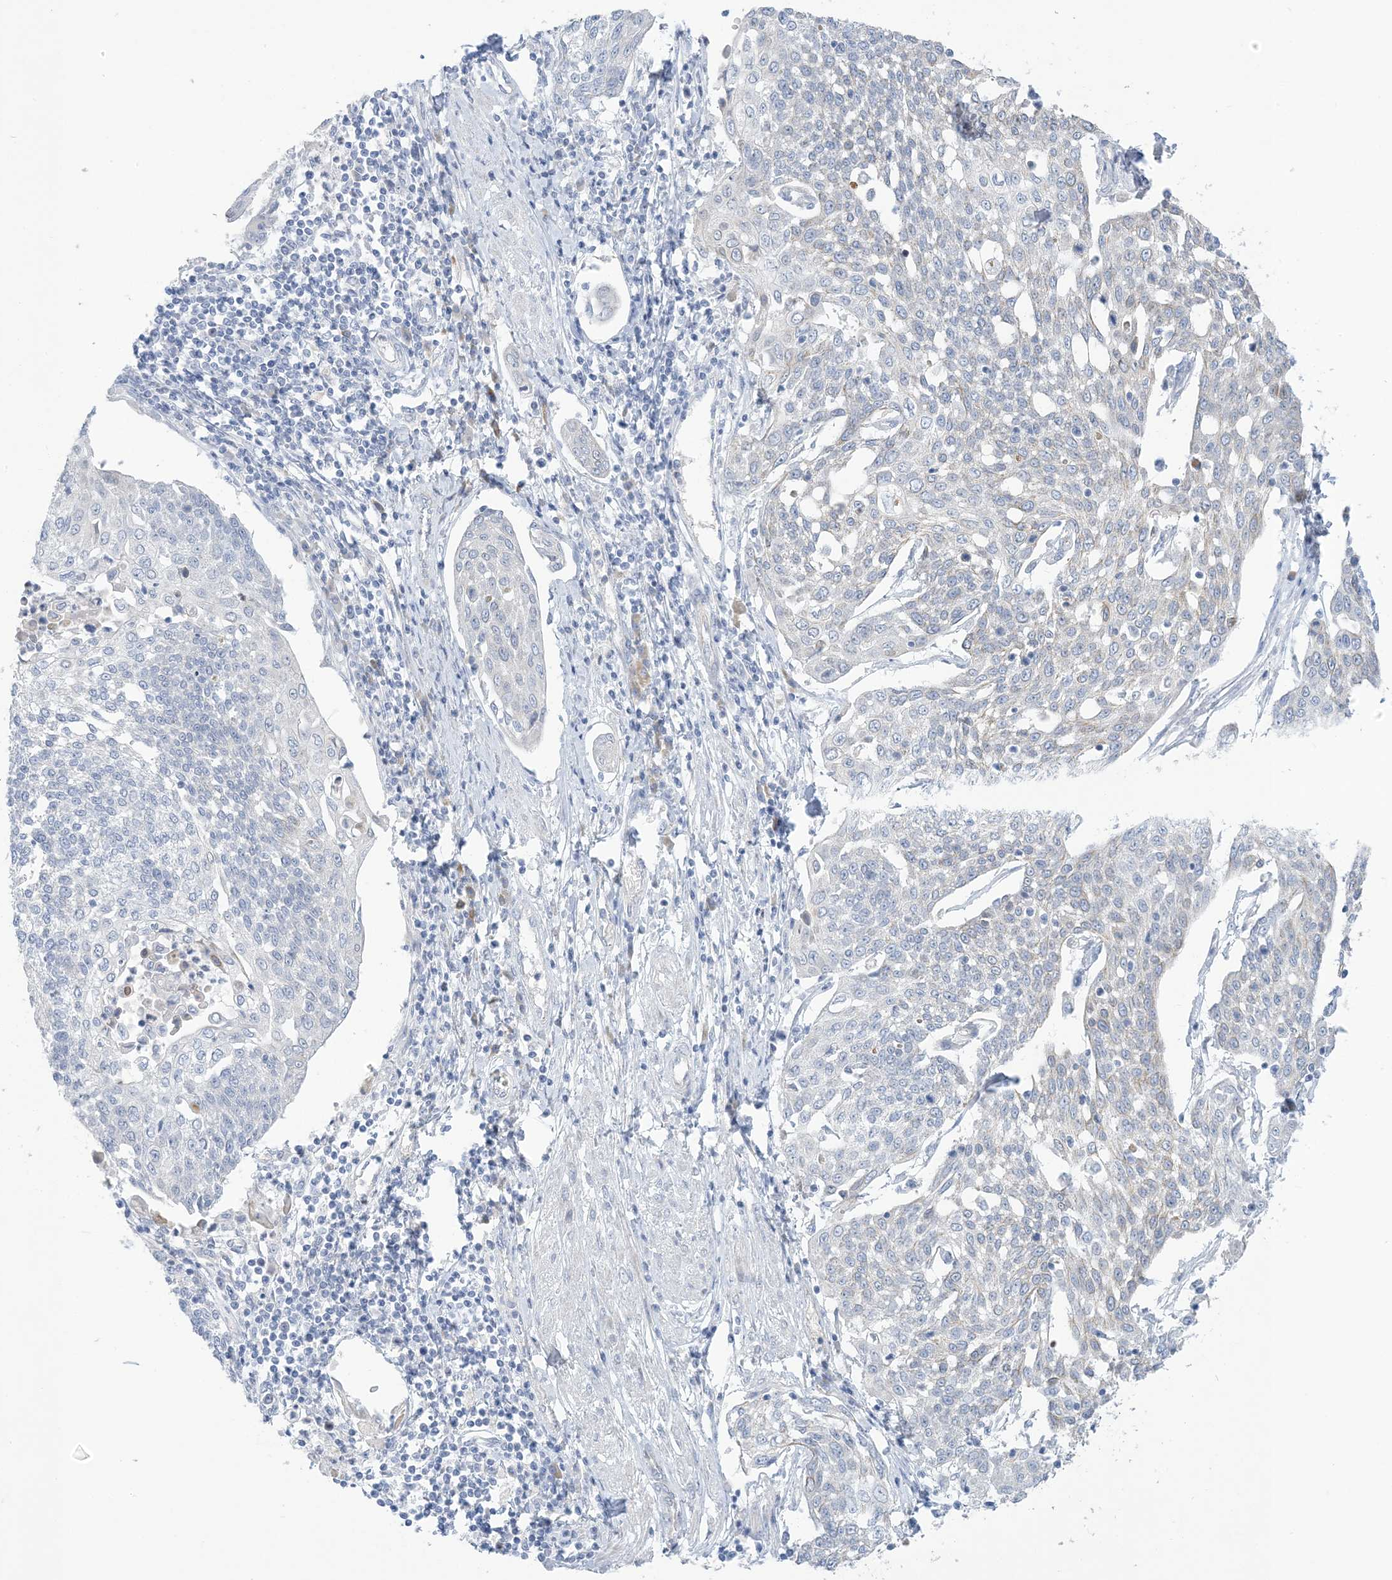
{"staining": {"intensity": "negative", "quantity": "none", "location": "none"}, "tissue": "cervical cancer", "cell_type": "Tumor cells", "image_type": "cancer", "snomed": [{"axis": "morphology", "description": "Squamous cell carcinoma, NOS"}, {"axis": "topography", "description": "Cervix"}], "caption": "There is no significant expression in tumor cells of cervical cancer (squamous cell carcinoma).", "gene": "XIRP2", "patient": {"sex": "female", "age": 34}}